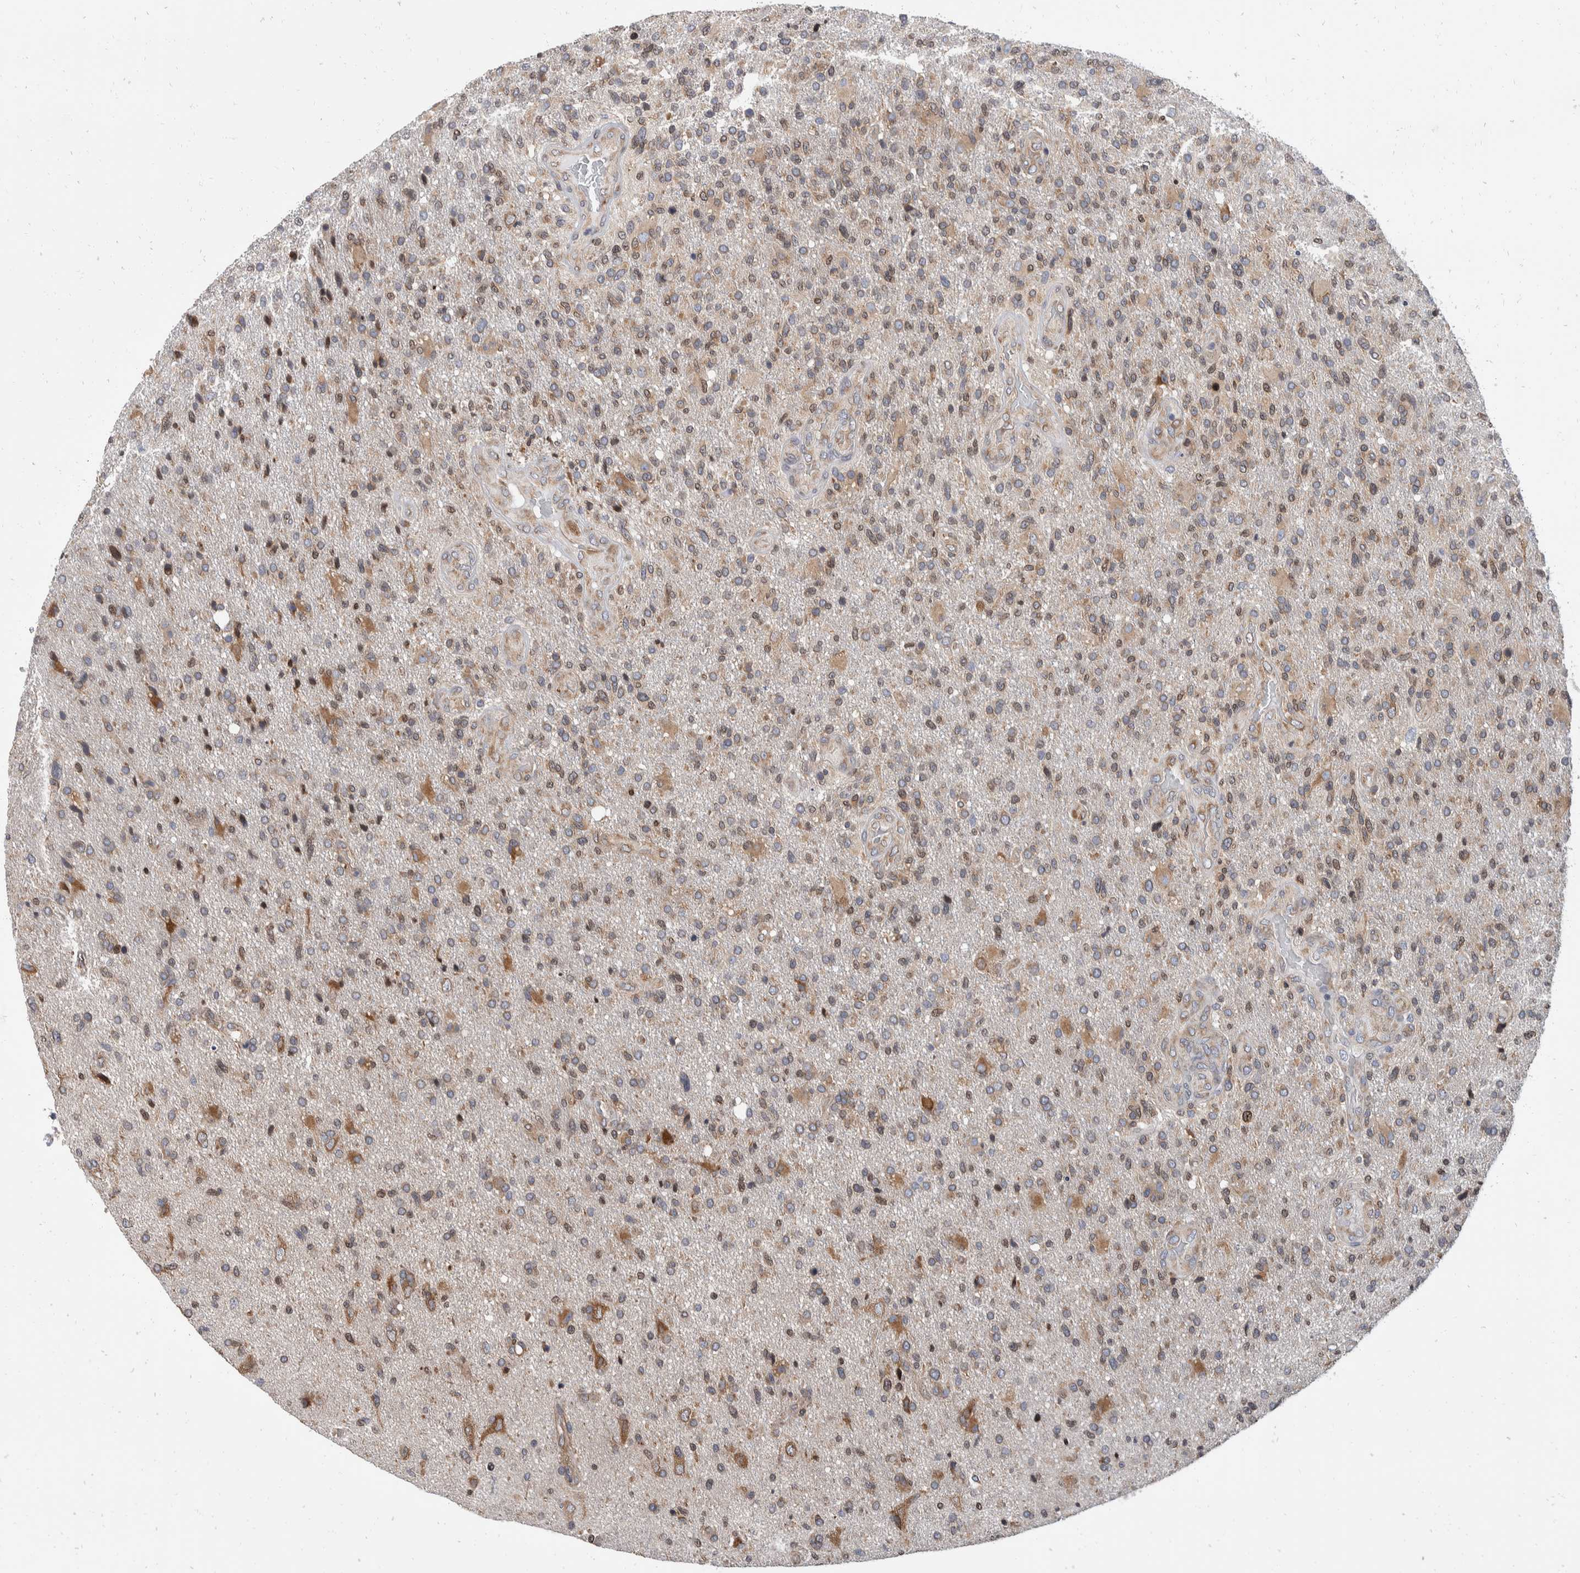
{"staining": {"intensity": "moderate", "quantity": ">75%", "location": "cytoplasmic/membranous"}, "tissue": "glioma", "cell_type": "Tumor cells", "image_type": "cancer", "snomed": [{"axis": "morphology", "description": "Glioma, malignant, High grade"}, {"axis": "topography", "description": "Brain"}], "caption": "Protein expression analysis of human glioma reveals moderate cytoplasmic/membranous staining in about >75% of tumor cells.", "gene": "TMEM245", "patient": {"sex": "male", "age": 72}}